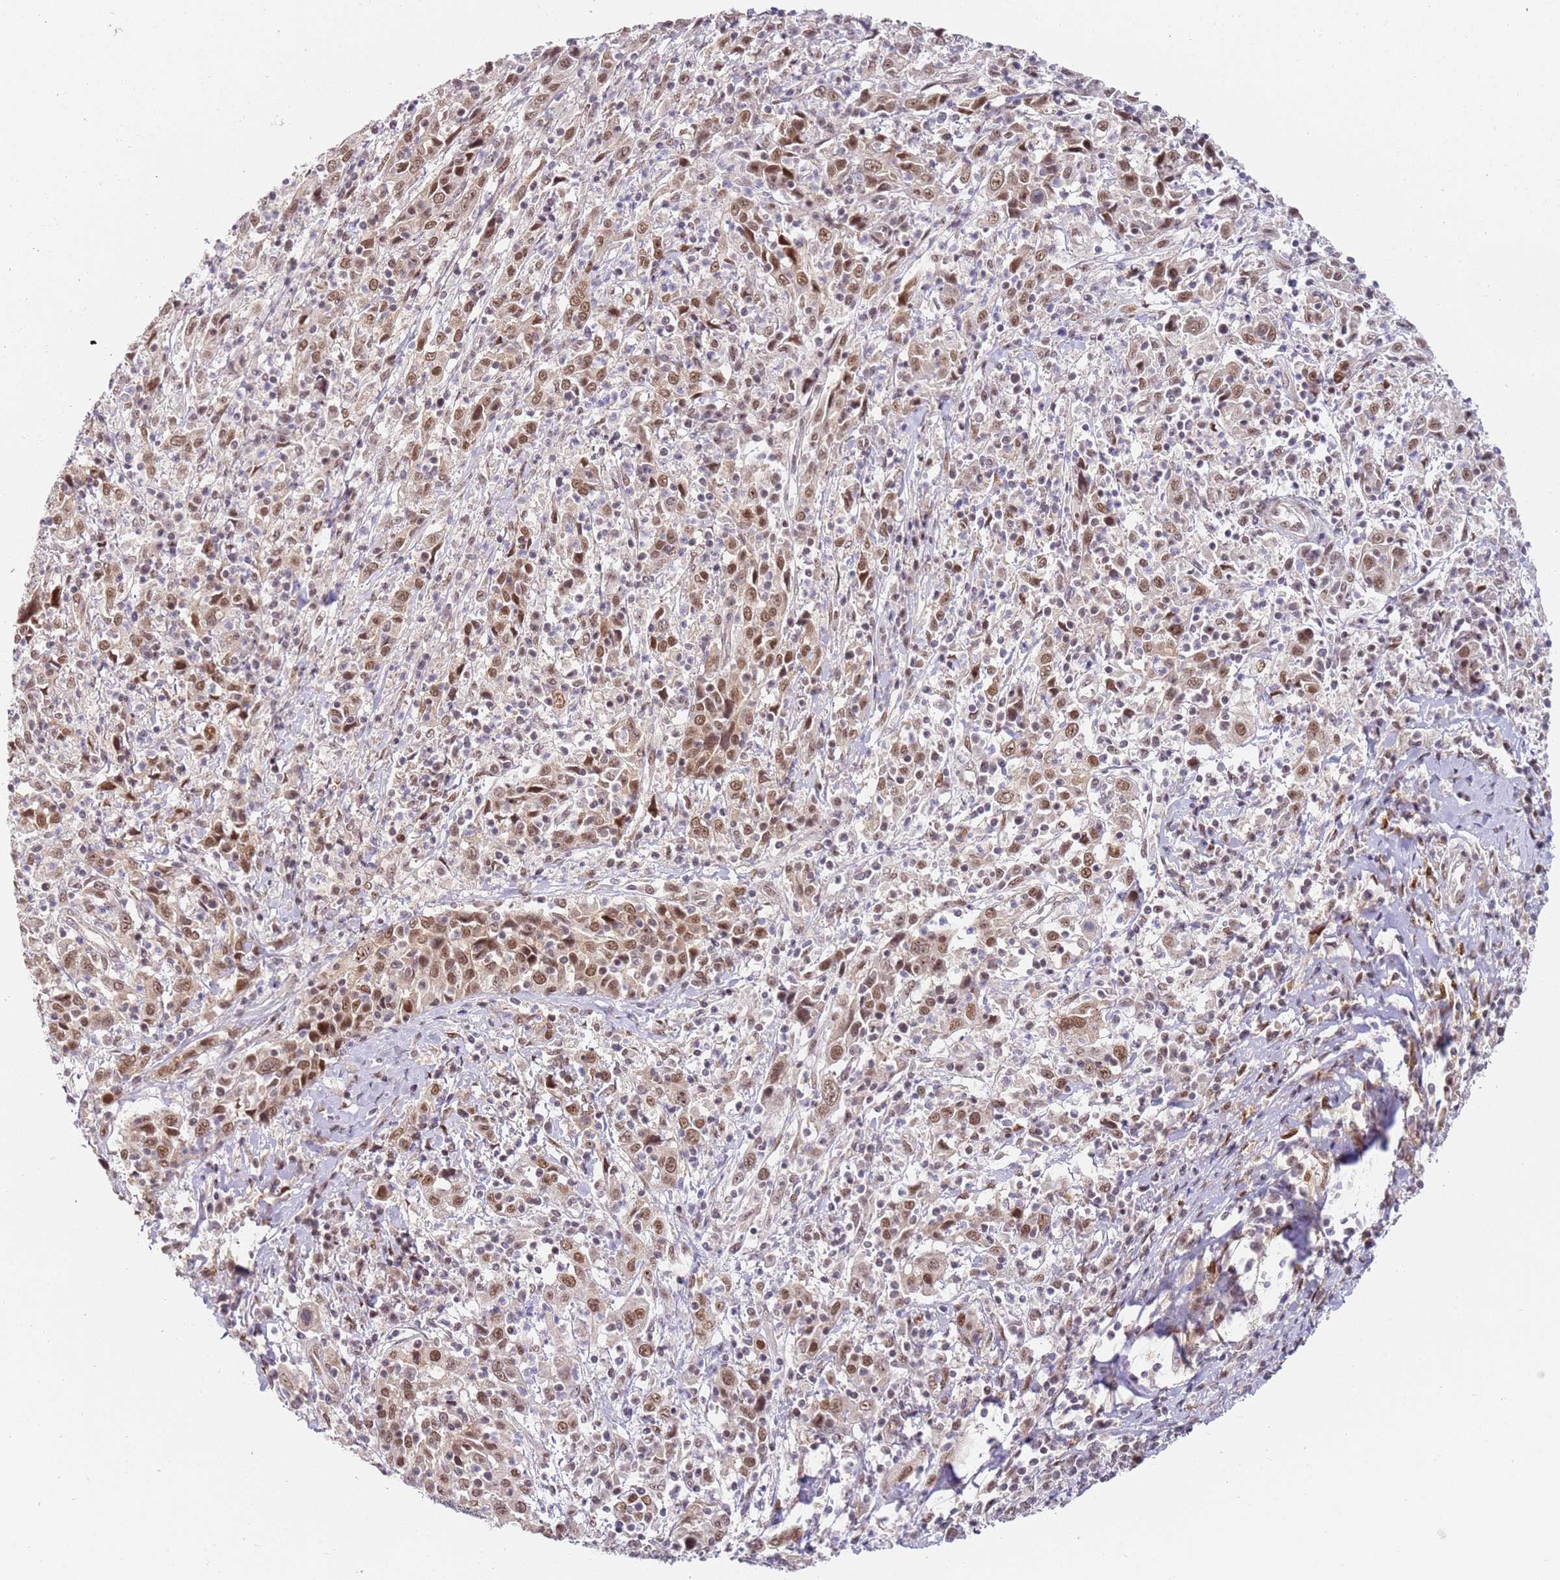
{"staining": {"intensity": "moderate", "quantity": ">75%", "location": "nuclear"}, "tissue": "cervical cancer", "cell_type": "Tumor cells", "image_type": "cancer", "snomed": [{"axis": "morphology", "description": "Squamous cell carcinoma, NOS"}, {"axis": "topography", "description": "Cervix"}], "caption": "IHC of squamous cell carcinoma (cervical) shows medium levels of moderate nuclear positivity in about >75% of tumor cells.", "gene": "LGALSL", "patient": {"sex": "female", "age": 46}}